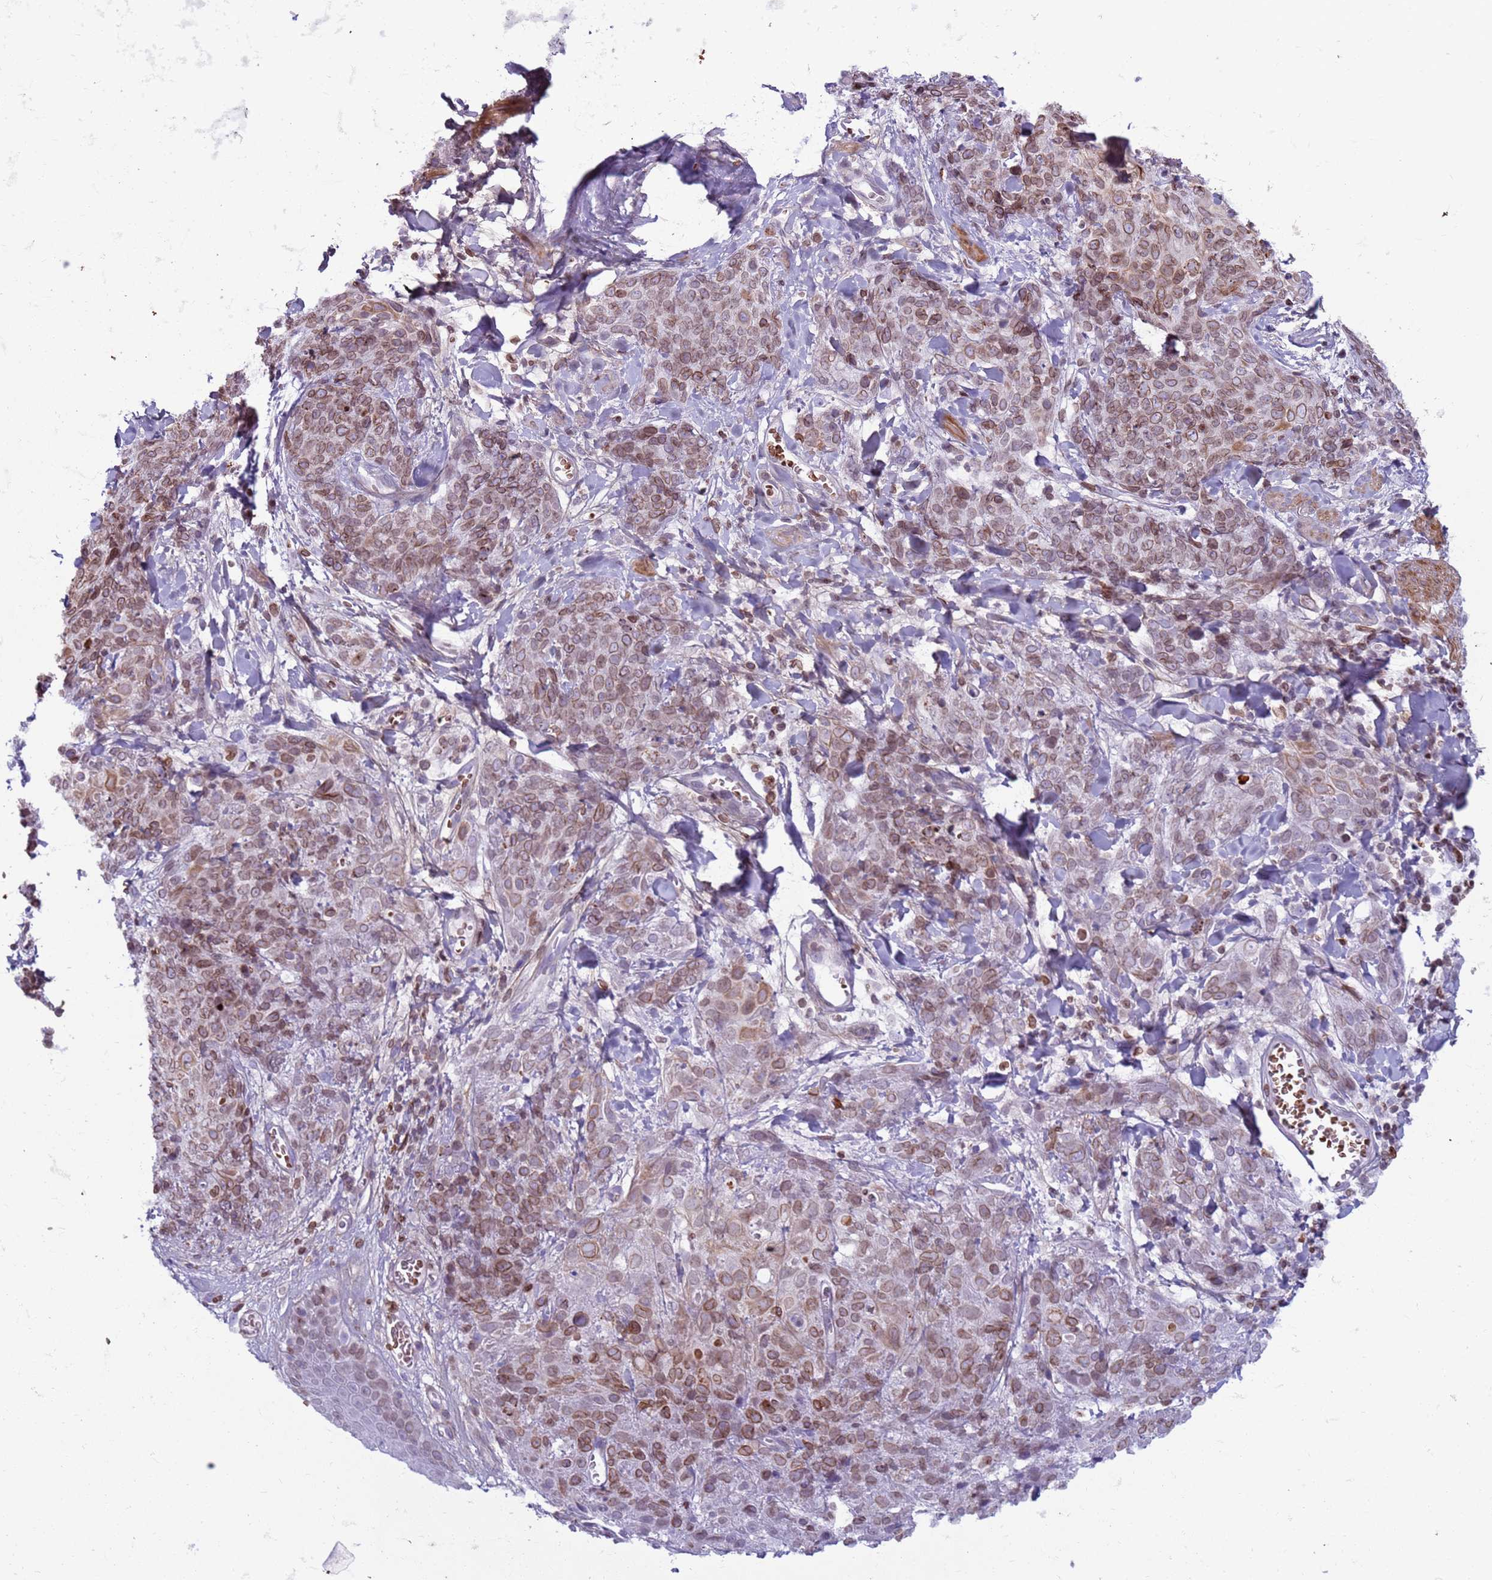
{"staining": {"intensity": "moderate", "quantity": ">75%", "location": "cytoplasmic/membranous,nuclear"}, "tissue": "skin cancer", "cell_type": "Tumor cells", "image_type": "cancer", "snomed": [{"axis": "morphology", "description": "Squamous cell carcinoma, NOS"}, {"axis": "topography", "description": "Skin"}, {"axis": "topography", "description": "Vulva"}], "caption": "Human skin squamous cell carcinoma stained for a protein (brown) demonstrates moderate cytoplasmic/membranous and nuclear positive staining in approximately >75% of tumor cells.", "gene": "METTL25B", "patient": {"sex": "female", "age": 85}}